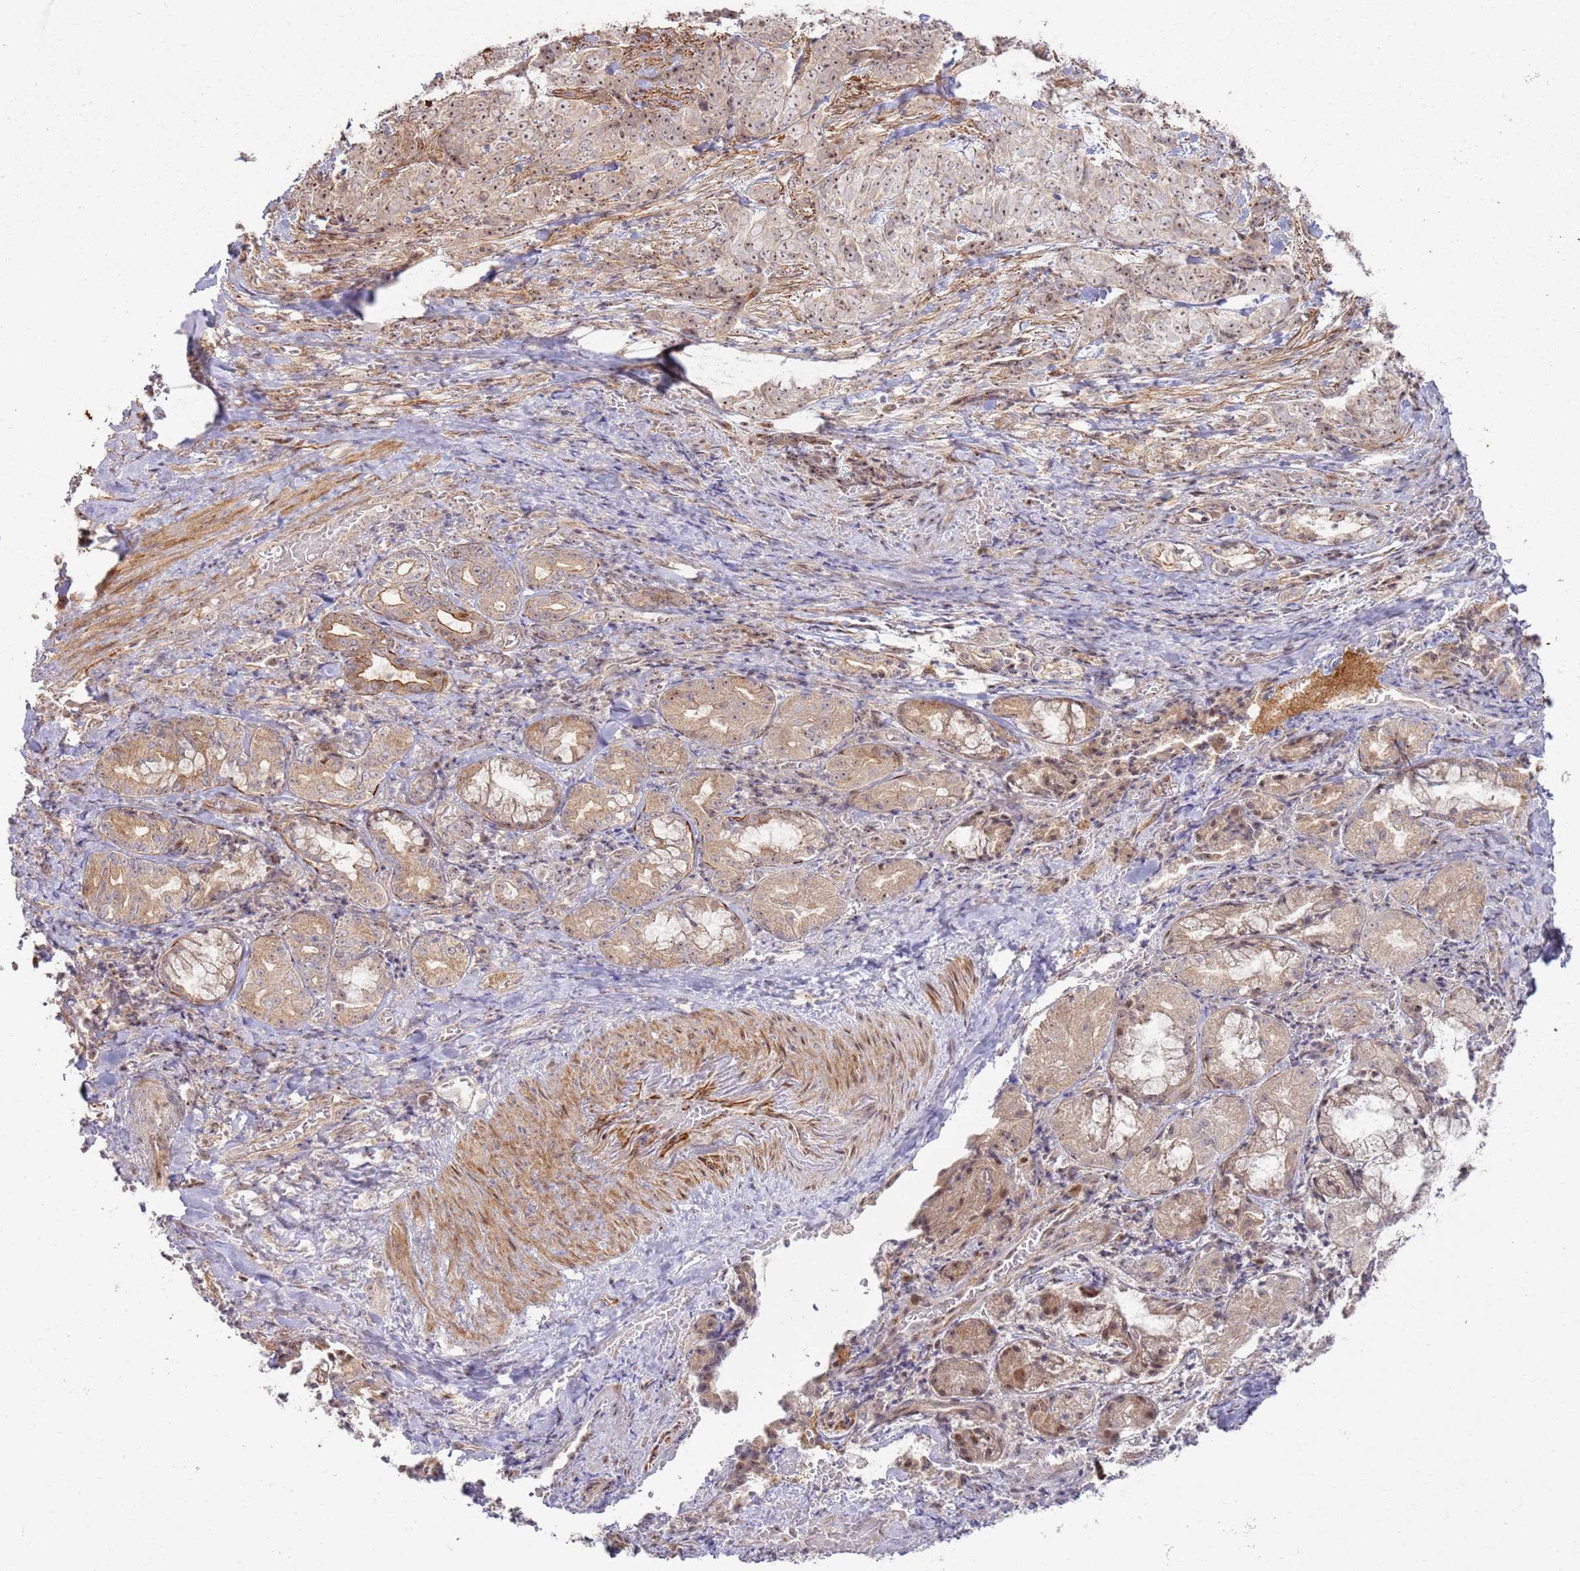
{"staining": {"intensity": "negative", "quantity": "none", "location": "none"}, "tissue": "adipose tissue", "cell_type": "Adipocytes", "image_type": "normal", "snomed": [{"axis": "morphology", "description": "Normal tissue, NOS"}, {"axis": "morphology", "description": "Basal cell carcinoma"}, {"axis": "topography", "description": "Cartilage tissue"}, {"axis": "topography", "description": "Nasopharynx"}, {"axis": "topography", "description": "Oral tissue"}], "caption": "Immunohistochemical staining of normal human adipose tissue exhibits no significant staining in adipocytes.", "gene": "CNPY1", "patient": {"sex": "female", "age": 77}}